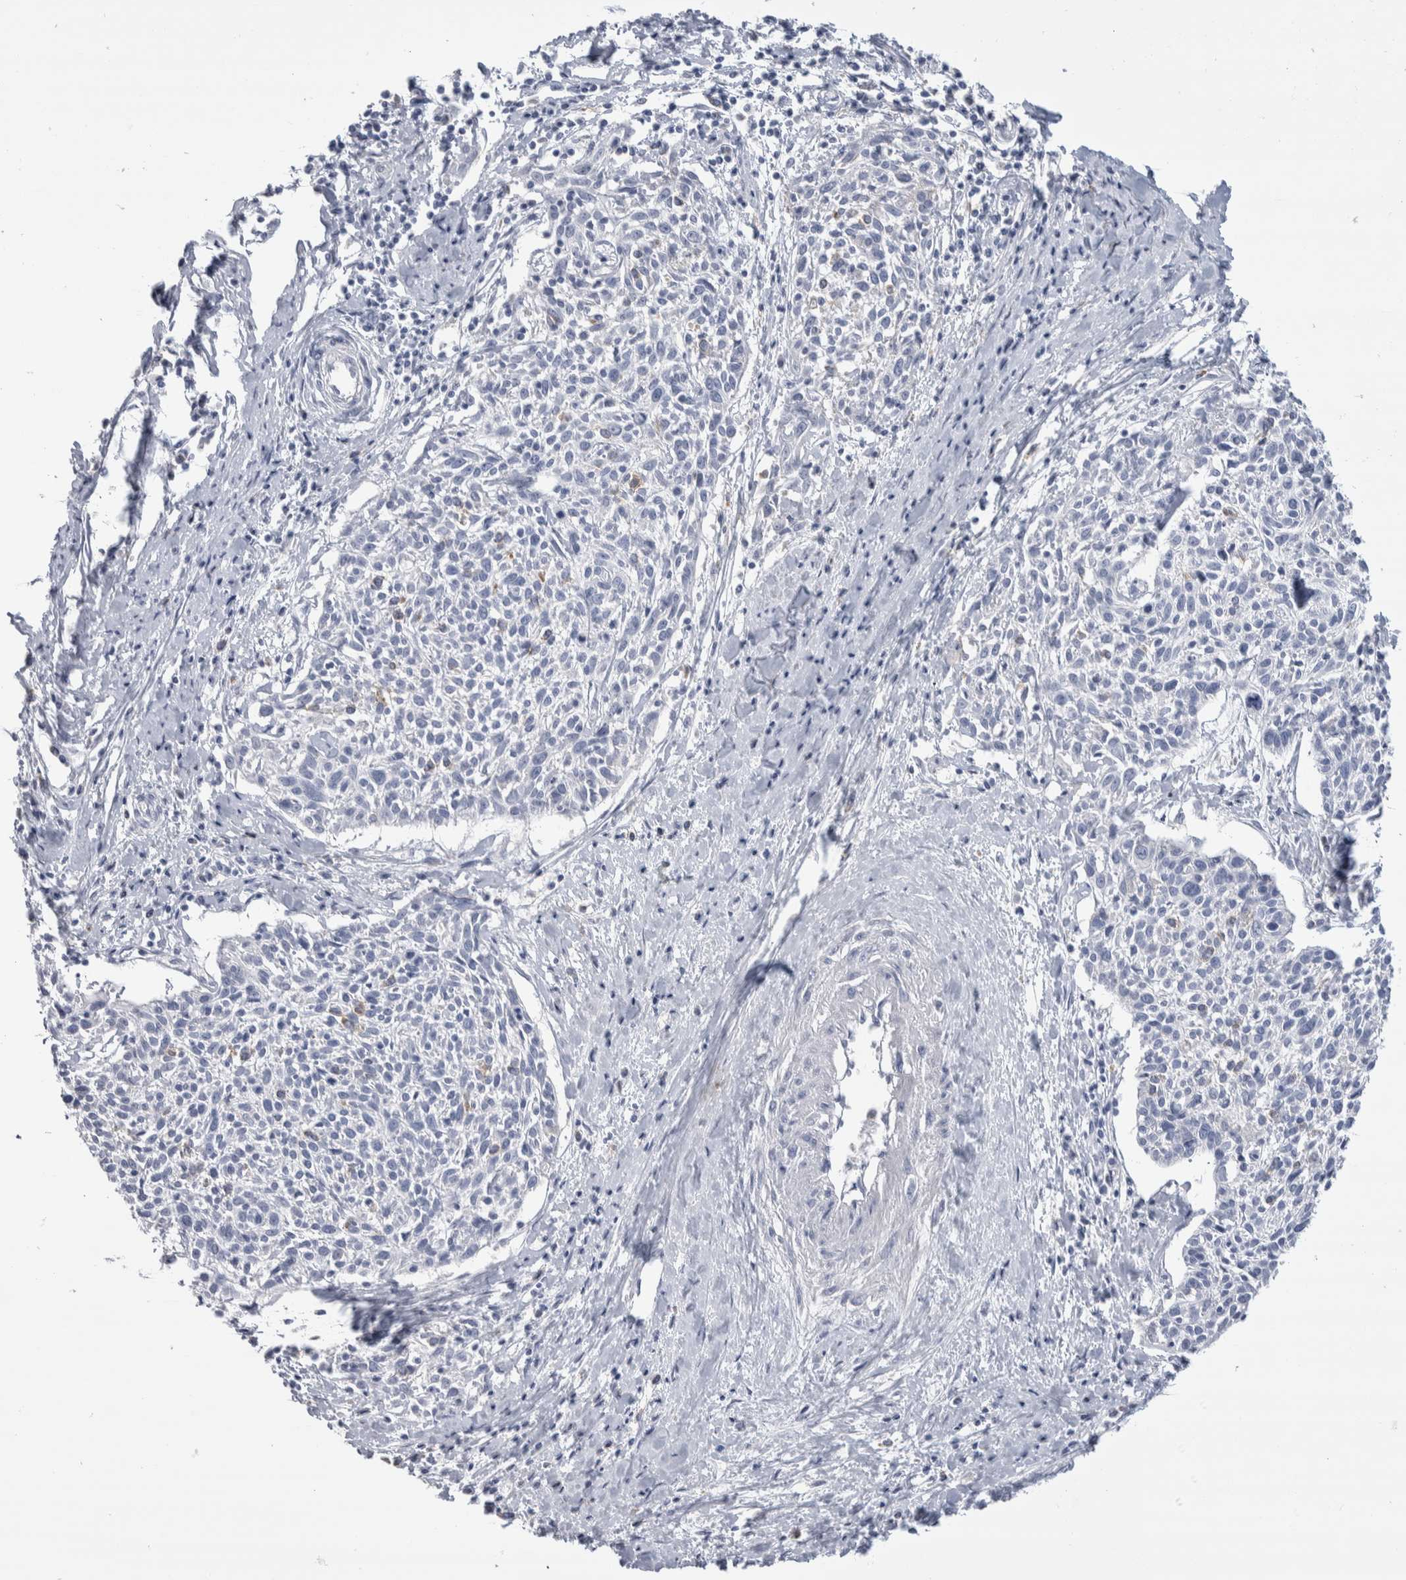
{"staining": {"intensity": "negative", "quantity": "none", "location": "none"}, "tissue": "cervical cancer", "cell_type": "Tumor cells", "image_type": "cancer", "snomed": [{"axis": "morphology", "description": "Squamous cell carcinoma, NOS"}, {"axis": "topography", "description": "Cervix"}], "caption": "Immunohistochemistry (IHC) image of cervical squamous cell carcinoma stained for a protein (brown), which shows no expression in tumor cells.", "gene": "LURAP1L", "patient": {"sex": "female", "age": 51}}